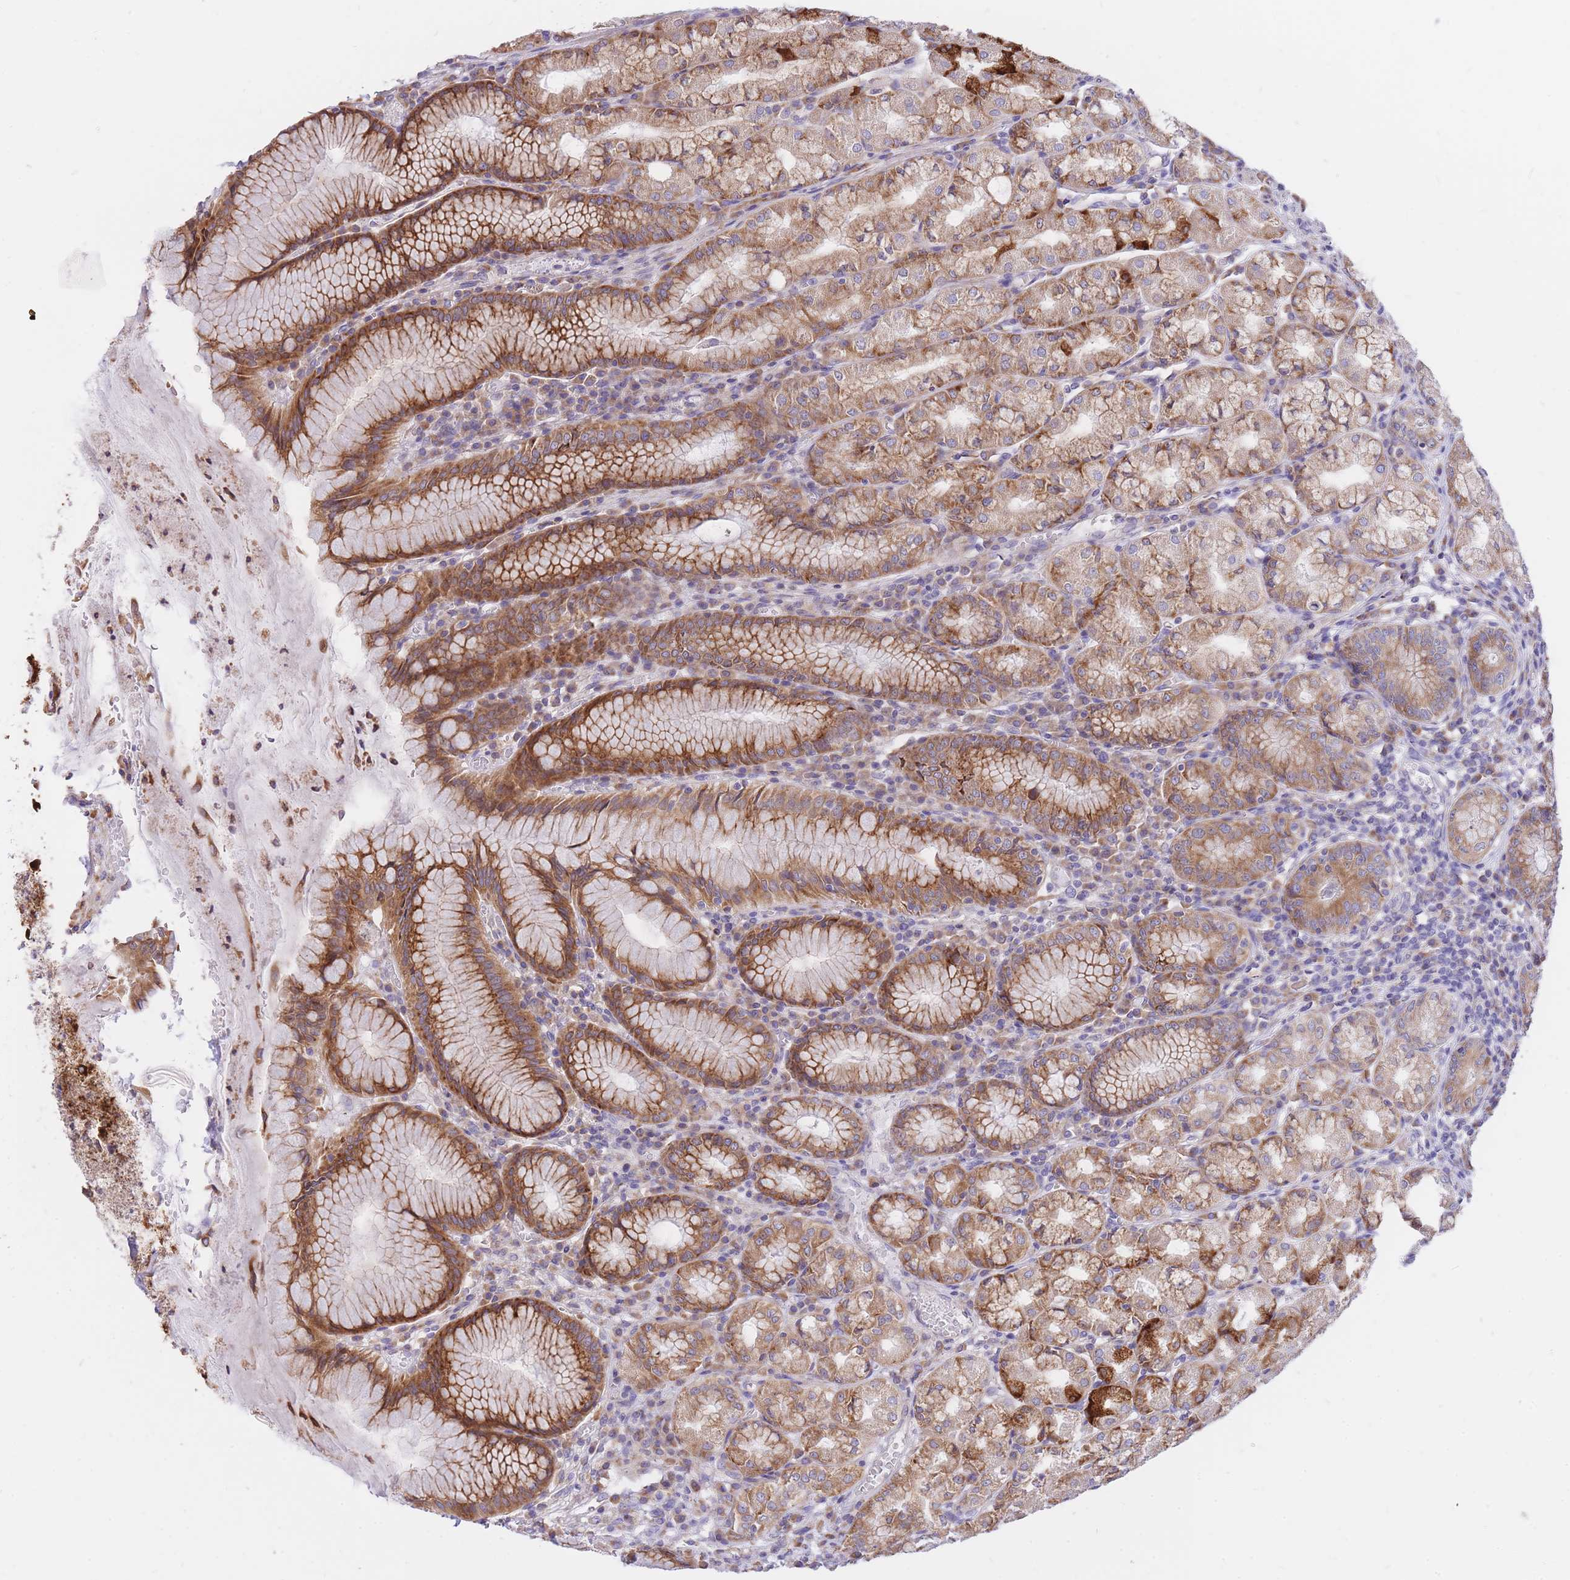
{"staining": {"intensity": "strong", "quantity": "25%-75%", "location": "cytoplasmic/membranous"}, "tissue": "stomach", "cell_type": "Glandular cells", "image_type": "normal", "snomed": [{"axis": "morphology", "description": "Normal tissue, NOS"}, {"axis": "topography", "description": "Stomach"}], "caption": "Stomach was stained to show a protein in brown. There is high levels of strong cytoplasmic/membranous expression in approximately 25%-75% of glandular cells. Nuclei are stained in blue.", "gene": "GBP7", "patient": {"sex": "male", "age": 55}}